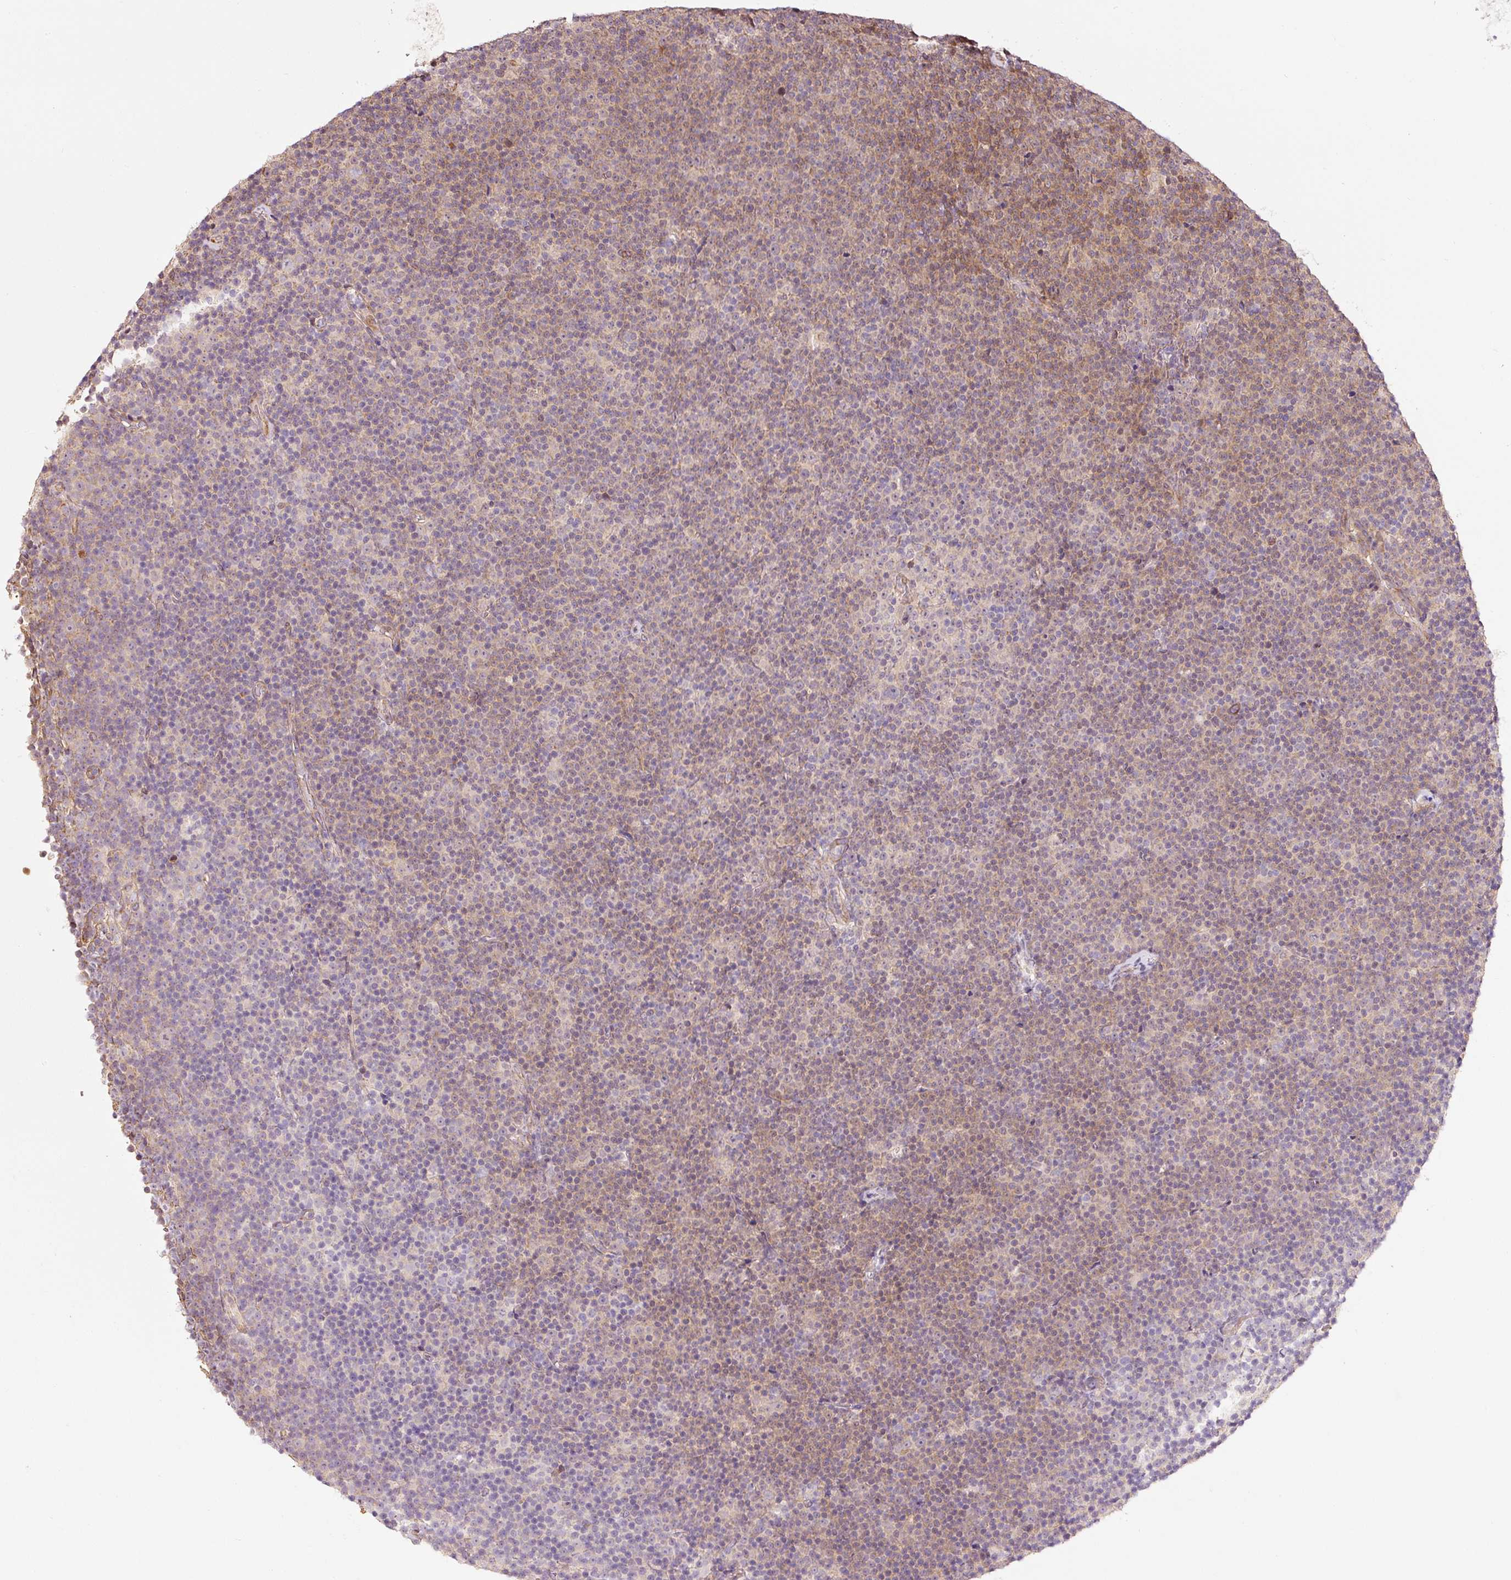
{"staining": {"intensity": "weak", "quantity": "25%-75%", "location": "cytoplasmic/membranous"}, "tissue": "lymphoma", "cell_type": "Tumor cells", "image_type": "cancer", "snomed": [{"axis": "morphology", "description": "Malignant lymphoma, non-Hodgkin's type, Low grade"}, {"axis": "topography", "description": "Lymph node"}], "caption": "Low-grade malignant lymphoma, non-Hodgkin's type tissue shows weak cytoplasmic/membranous staining in approximately 25%-75% of tumor cells", "gene": "ETF1", "patient": {"sex": "female", "age": 67}}